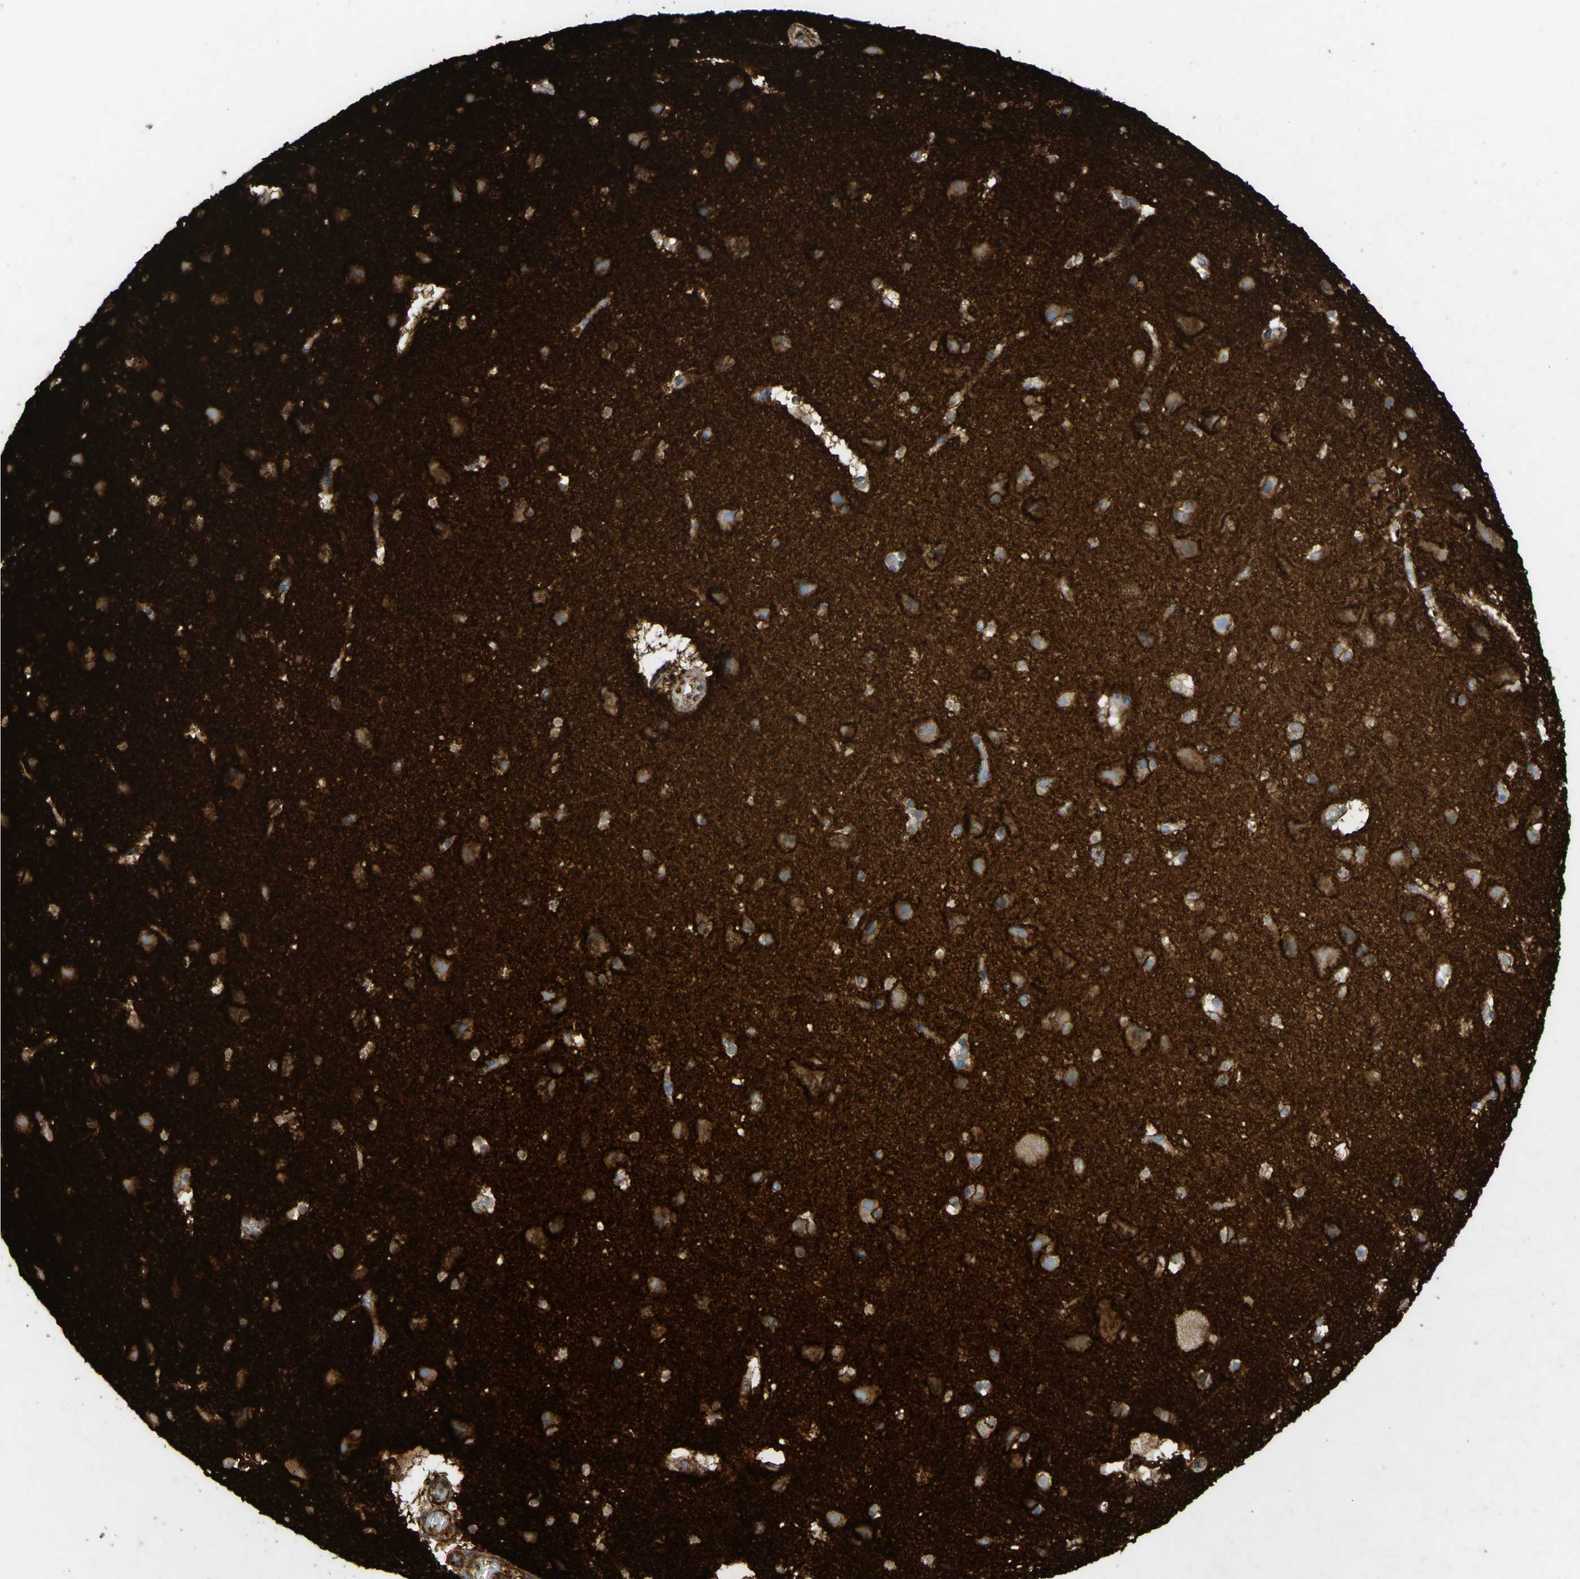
{"staining": {"intensity": "moderate", "quantity": ">75%", "location": "cytoplasmic/membranous"}, "tissue": "cerebral cortex", "cell_type": "Endothelial cells", "image_type": "normal", "snomed": [{"axis": "morphology", "description": "Normal tissue, NOS"}, {"axis": "topography", "description": "Cerebral cortex"}], "caption": "Cerebral cortex was stained to show a protein in brown. There is medium levels of moderate cytoplasmic/membranous positivity in about >75% of endothelial cells. (Stains: DAB (3,3'-diaminobenzidine) in brown, nuclei in blue, Microscopy: brightfield microscopy at high magnification).", "gene": "ATP2A3", "patient": {"sex": "male", "age": 45}}